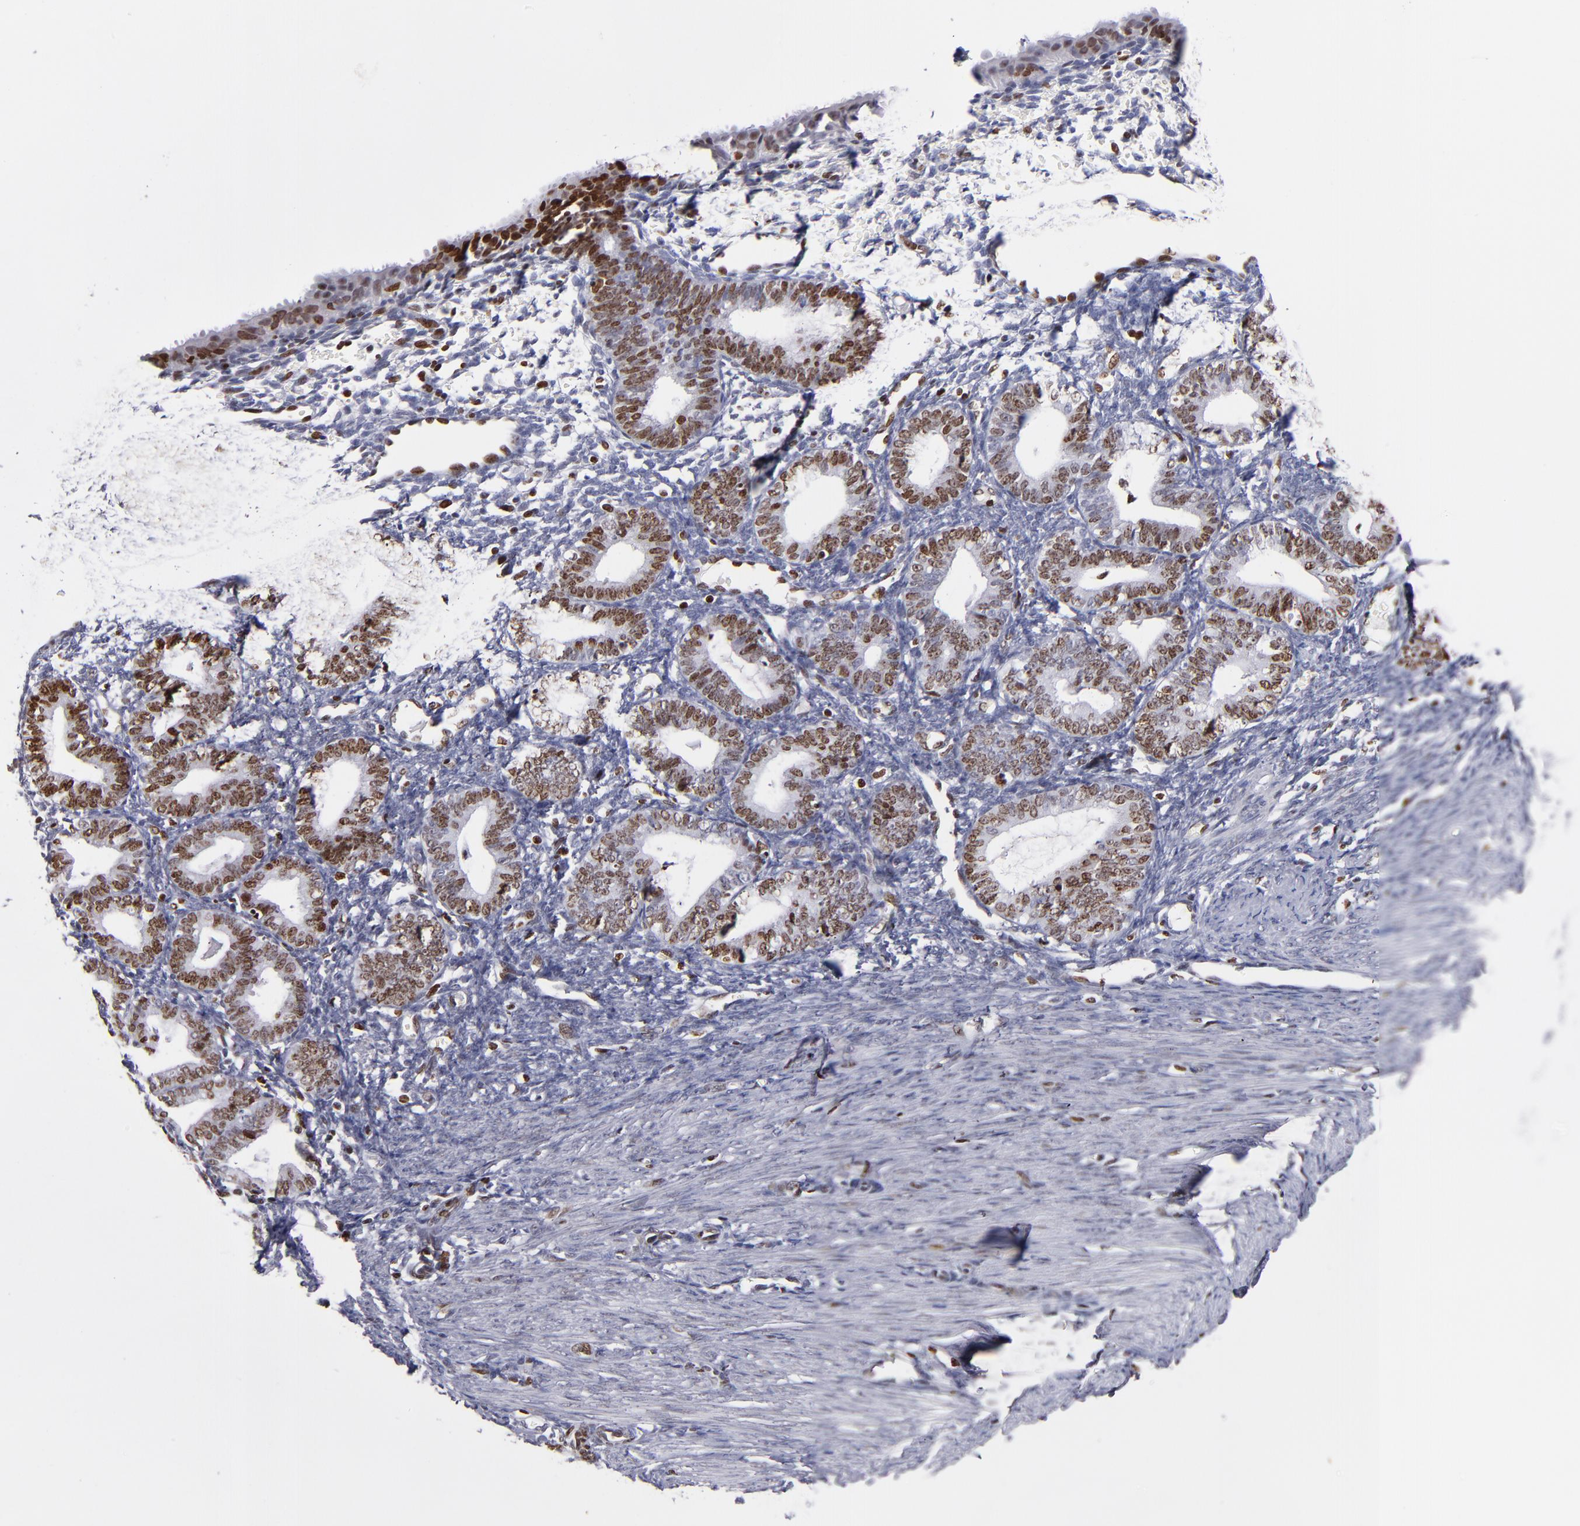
{"staining": {"intensity": "moderate", "quantity": "<25%", "location": "nuclear"}, "tissue": "endometrium", "cell_type": "Cells in endometrial stroma", "image_type": "normal", "snomed": [{"axis": "morphology", "description": "Normal tissue, NOS"}, {"axis": "topography", "description": "Endometrium"}], "caption": "About <25% of cells in endometrial stroma in normal endometrium exhibit moderate nuclear protein staining as visualized by brown immunohistochemical staining.", "gene": "POLA1", "patient": {"sex": "female", "age": 61}}